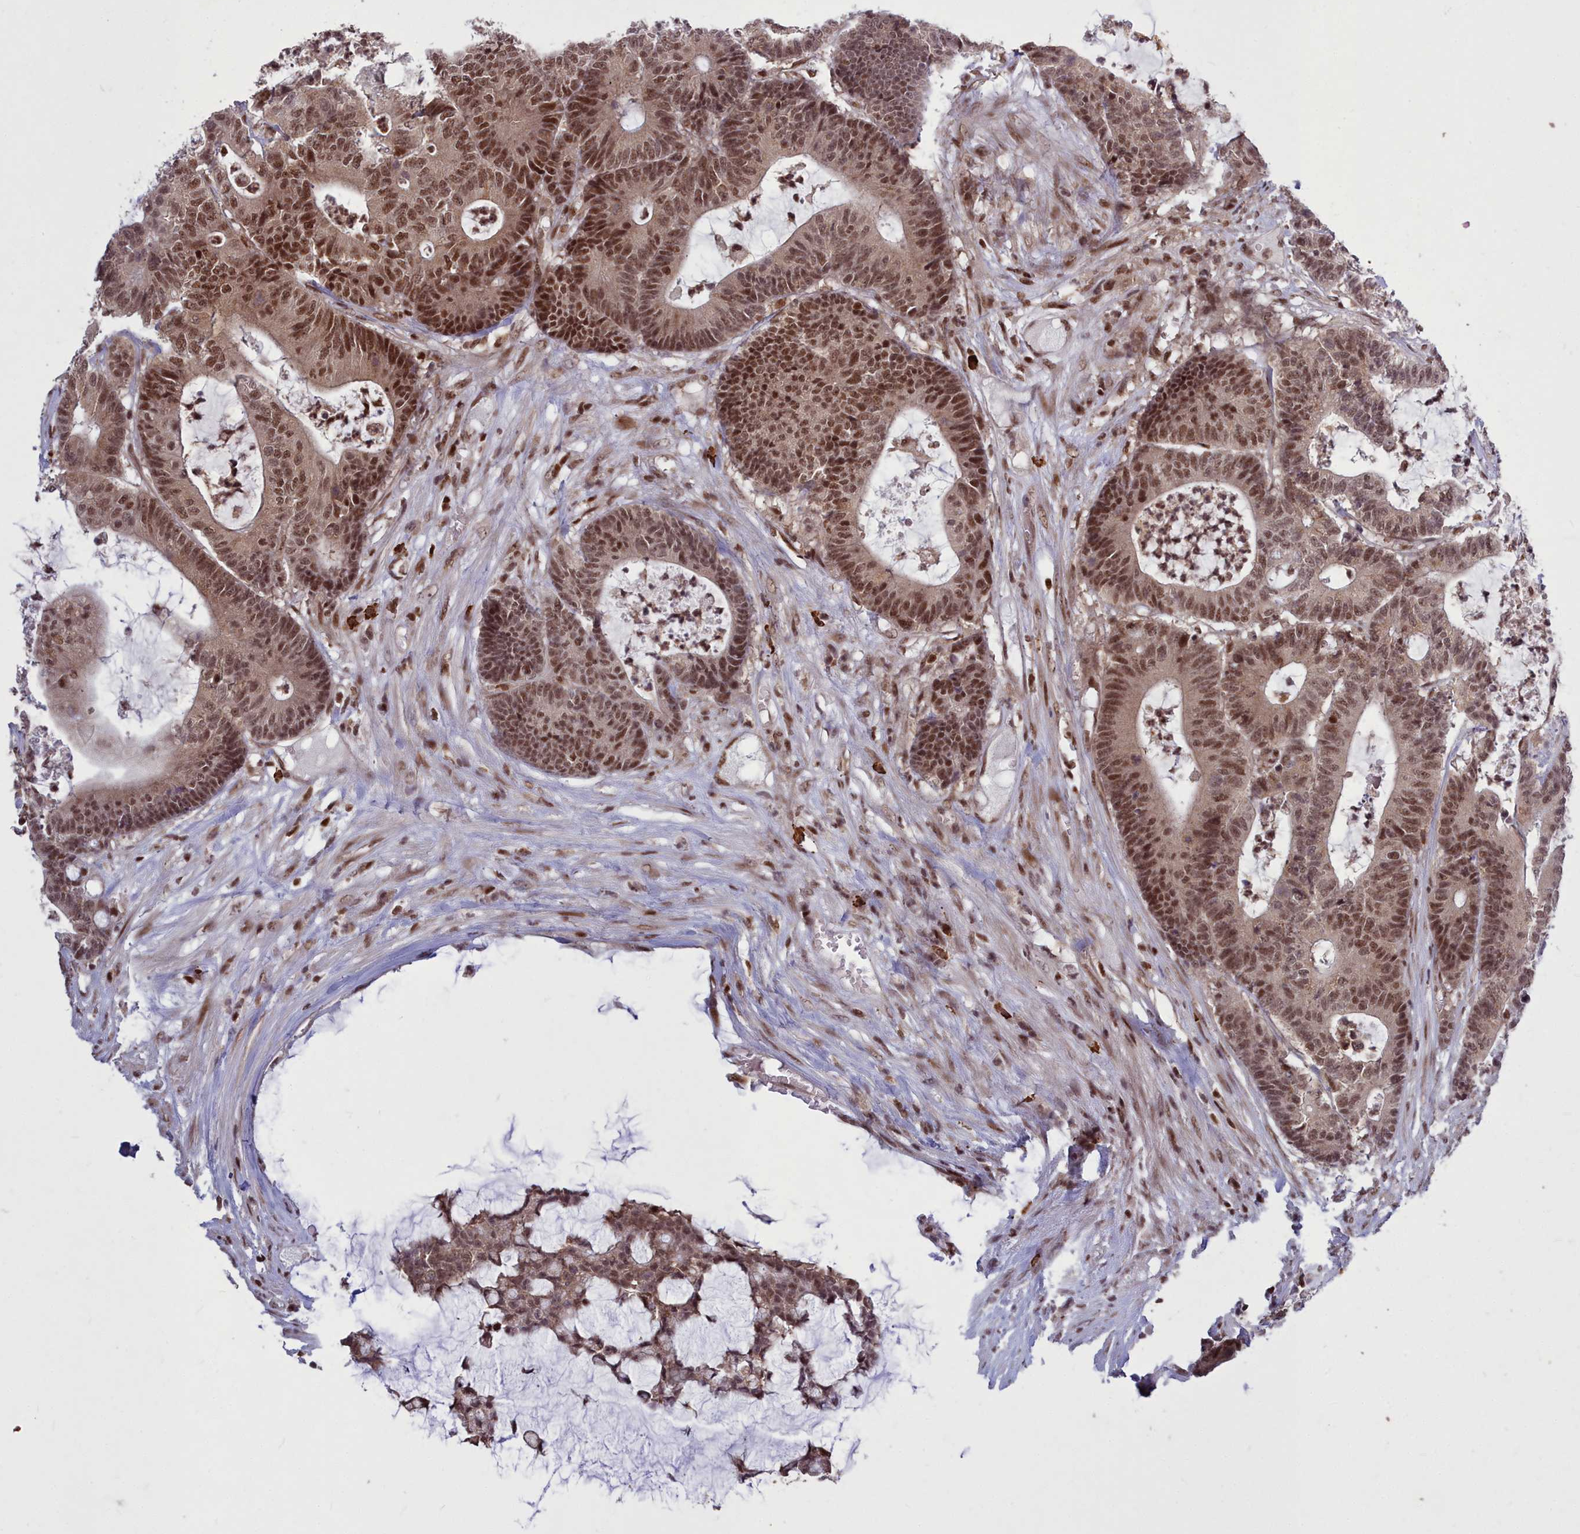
{"staining": {"intensity": "strong", "quantity": ">75%", "location": "nuclear"}, "tissue": "colorectal cancer", "cell_type": "Tumor cells", "image_type": "cancer", "snomed": [{"axis": "morphology", "description": "Adenocarcinoma, NOS"}, {"axis": "topography", "description": "Colon"}], "caption": "DAB immunohistochemical staining of colorectal cancer demonstrates strong nuclear protein expression in about >75% of tumor cells.", "gene": "GMEB1", "patient": {"sex": "female", "age": 84}}